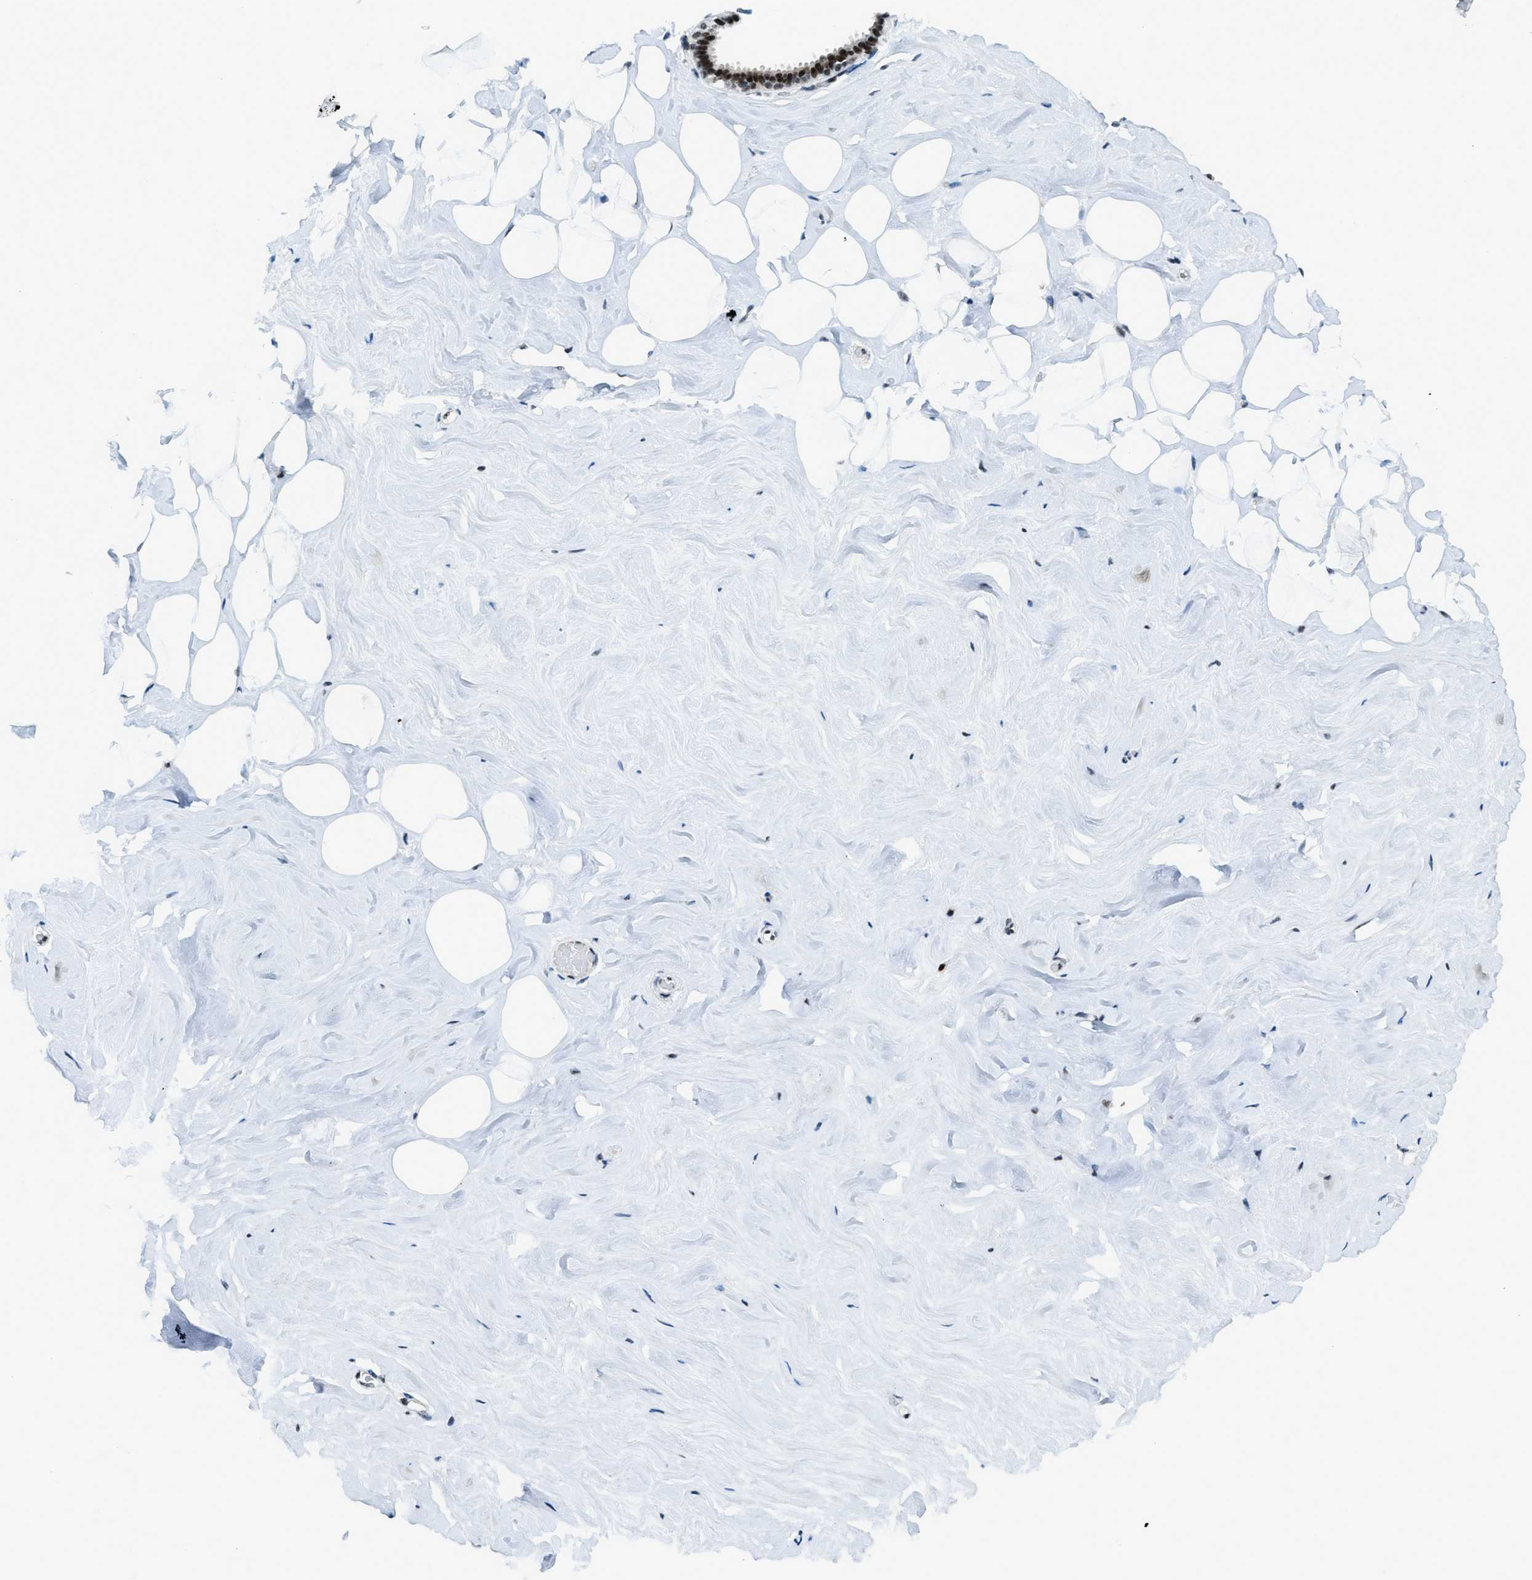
{"staining": {"intensity": "negative", "quantity": "none", "location": "none"}, "tissue": "breast", "cell_type": "Adipocytes", "image_type": "normal", "snomed": [{"axis": "morphology", "description": "Normal tissue, NOS"}, {"axis": "topography", "description": "Breast"}], "caption": "DAB immunohistochemical staining of normal breast reveals no significant expression in adipocytes.", "gene": "RAD51B", "patient": {"sex": "female", "age": 75}}